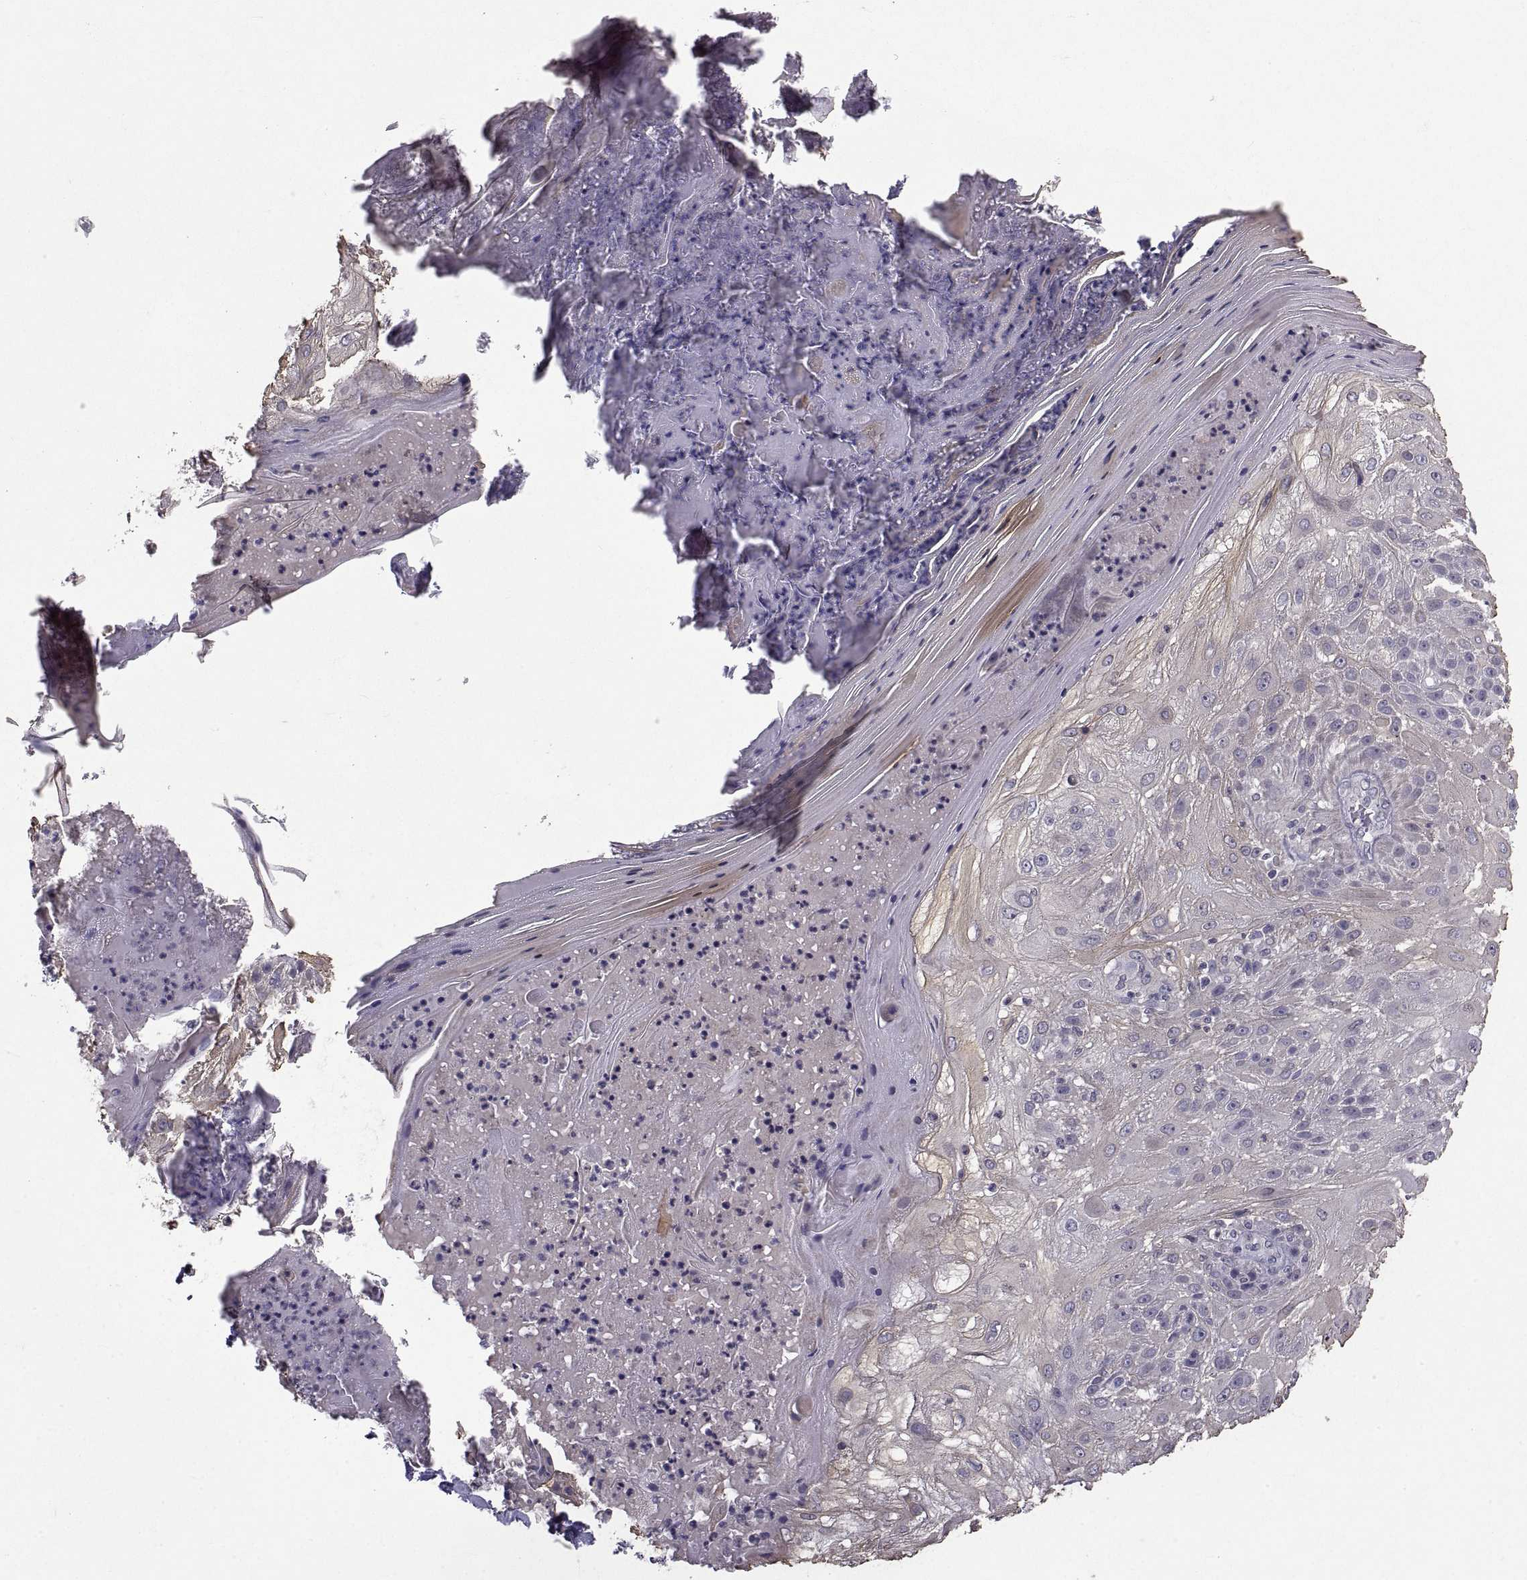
{"staining": {"intensity": "moderate", "quantity": "25%-75%", "location": "cytoplasmic/membranous"}, "tissue": "skin cancer", "cell_type": "Tumor cells", "image_type": "cancer", "snomed": [{"axis": "morphology", "description": "Normal tissue, NOS"}, {"axis": "morphology", "description": "Squamous cell carcinoma, NOS"}, {"axis": "topography", "description": "Skin"}], "caption": "Protein expression analysis of human skin cancer (squamous cell carcinoma) reveals moderate cytoplasmic/membranous expression in about 25%-75% of tumor cells.", "gene": "NPTX2", "patient": {"sex": "female", "age": 83}}